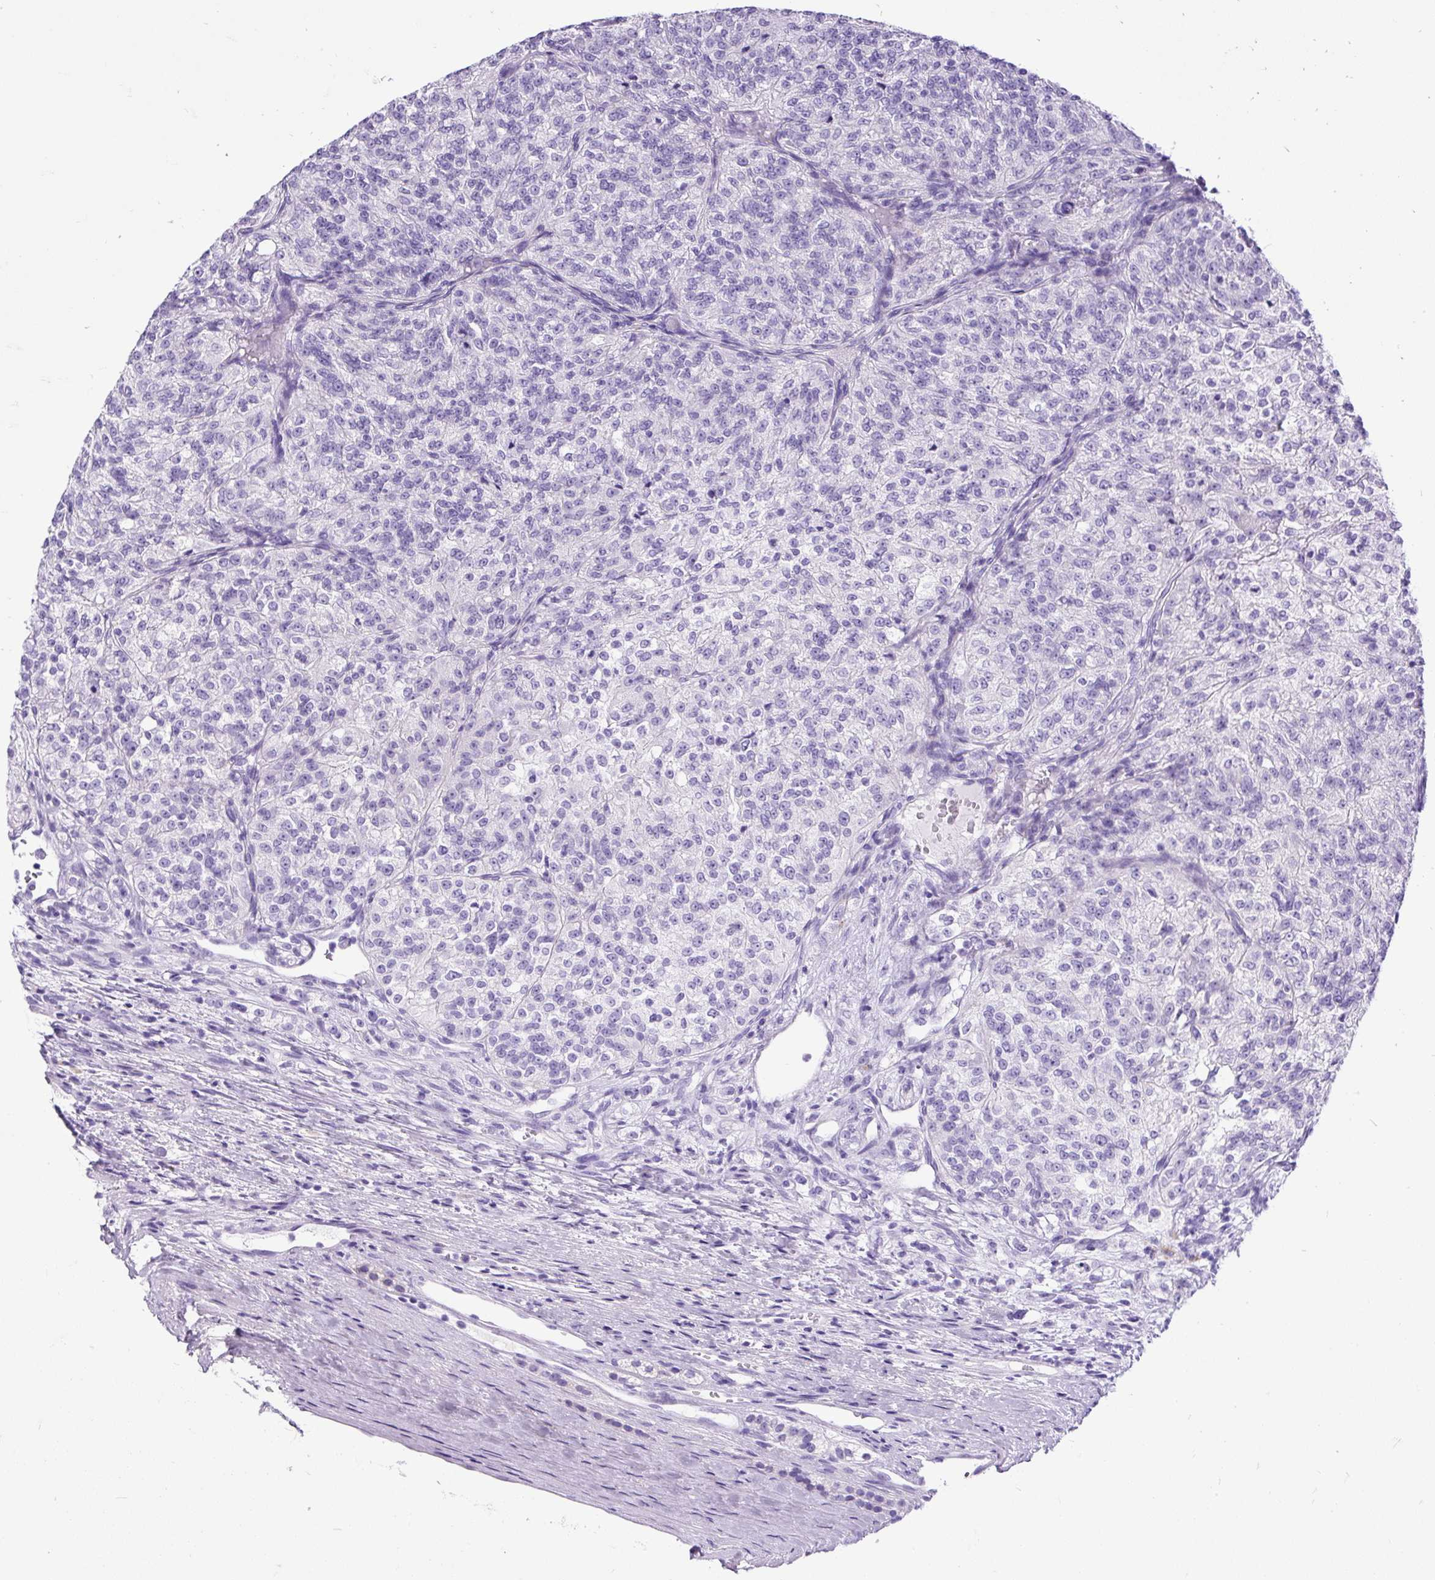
{"staining": {"intensity": "negative", "quantity": "none", "location": "none"}, "tissue": "renal cancer", "cell_type": "Tumor cells", "image_type": "cancer", "snomed": [{"axis": "morphology", "description": "Adenocarcinoma, NOS"}, {"axis": "topography", "description": "Kidney"}], "caption": "Renal cancer (adenocarcinoma) was stained to show a protein in brown. There is no significant staining in tumor cells.", "gene": "PDIA2", "patient": {"sex": "female", "age": 63}}